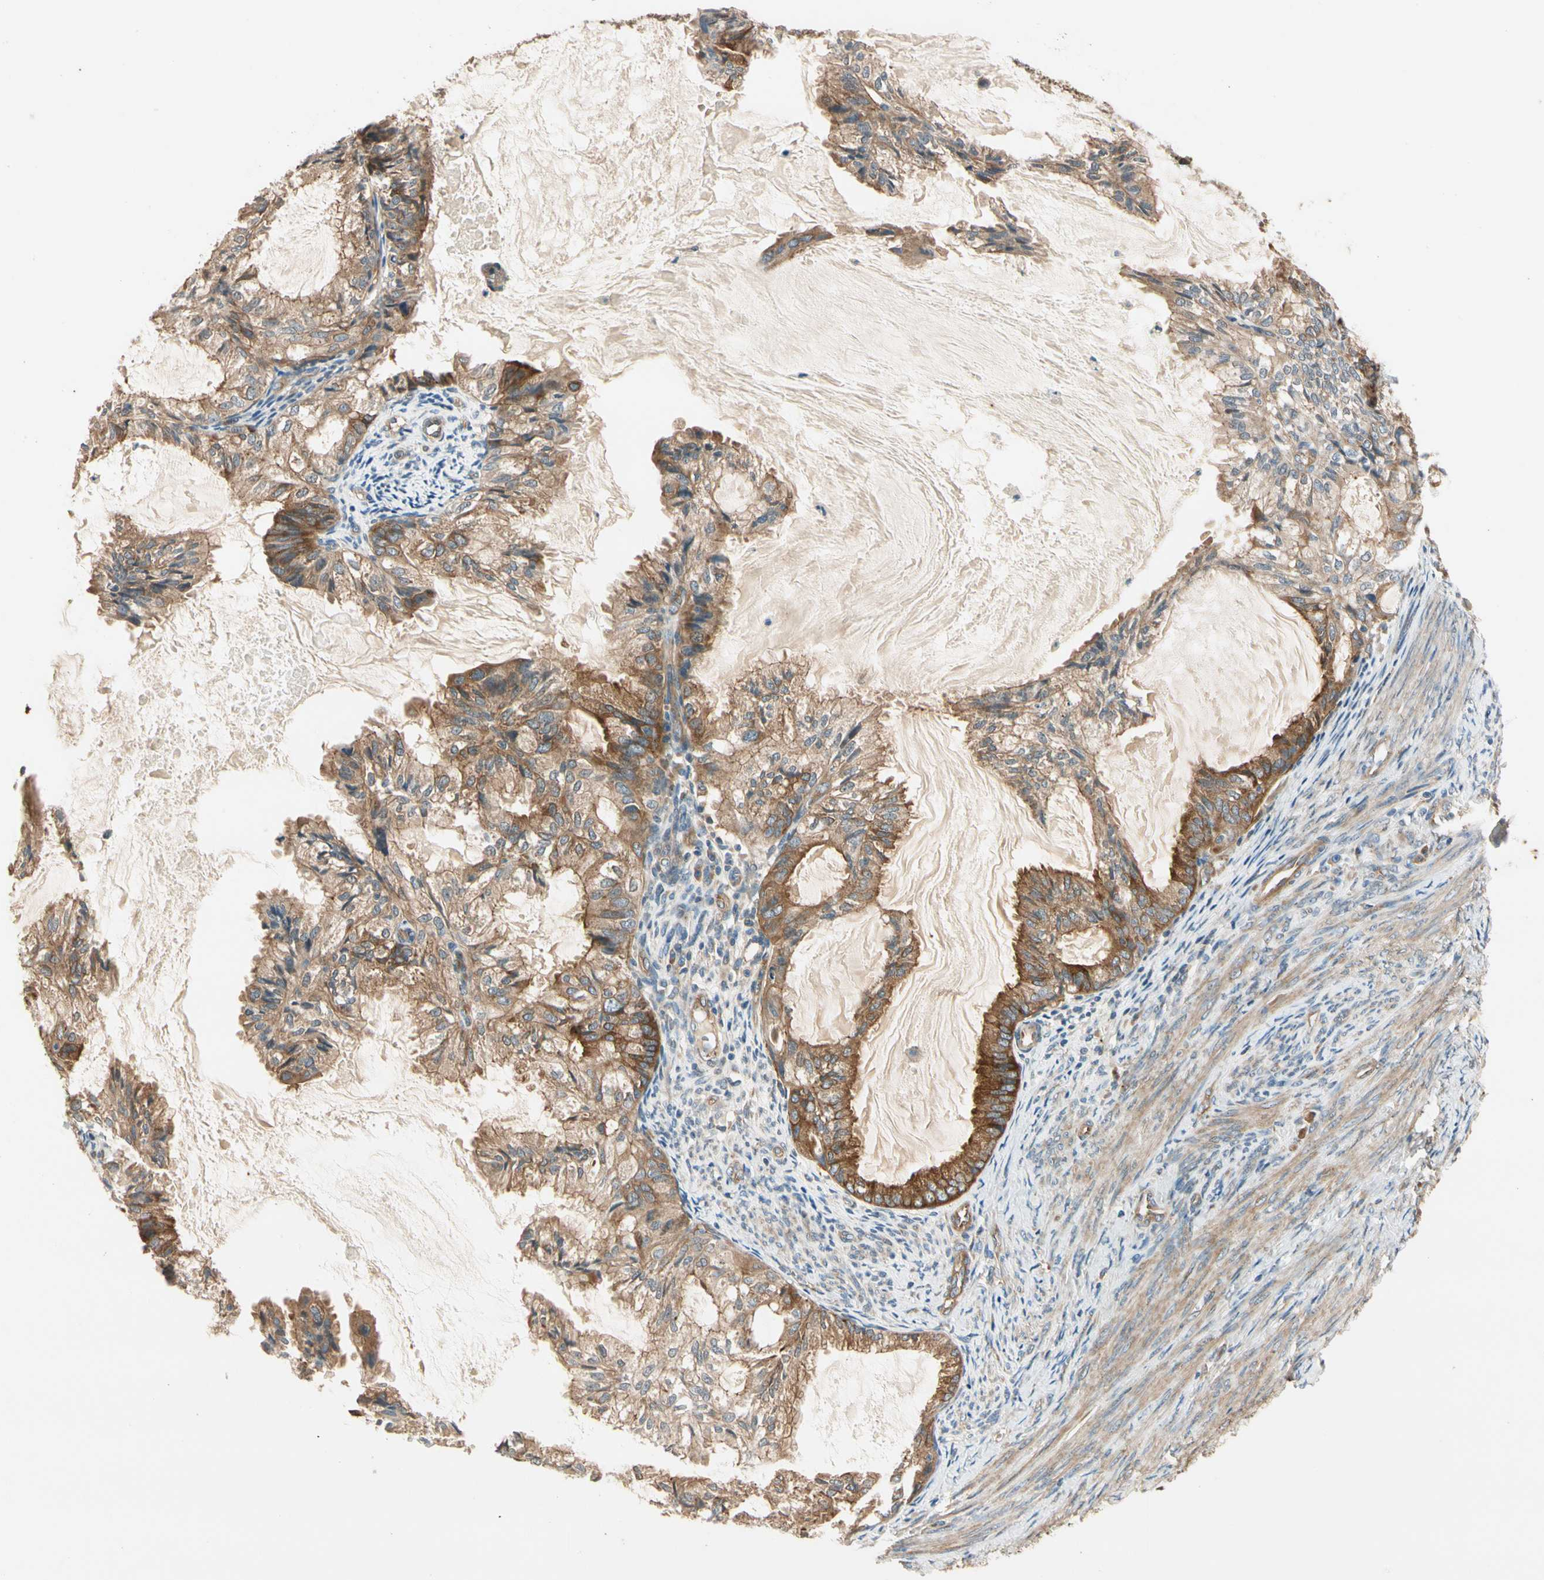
{"staining": {"intensity": "moderate", "quantity": ">75%", "location": "cytoplasmic/membranous"}, "tissue": "cervical cancer", "cell_type": "Tumor cells", "image_type": "cancer", "snomed": [{"axis": "morphology", "description": "Normal tissue, NOS"}, {"axis": "morphology", "description": "Adenocarcinoma, NOS"}, {"axis": "topography", "description": "Cervix"}, {"axis": "topography", "description": "Endometrium"}], "caption": "Immunohistochemistry (IHC) photomicrograph of cervical adenocarcinoma stained for a protein (brown), which reveals medium levels of moderate cytoplasmic/membranous positivity in about >75% of tumor cells.", "gene": "ROCK2", "patient": {"sex": "female", "age": 86}}